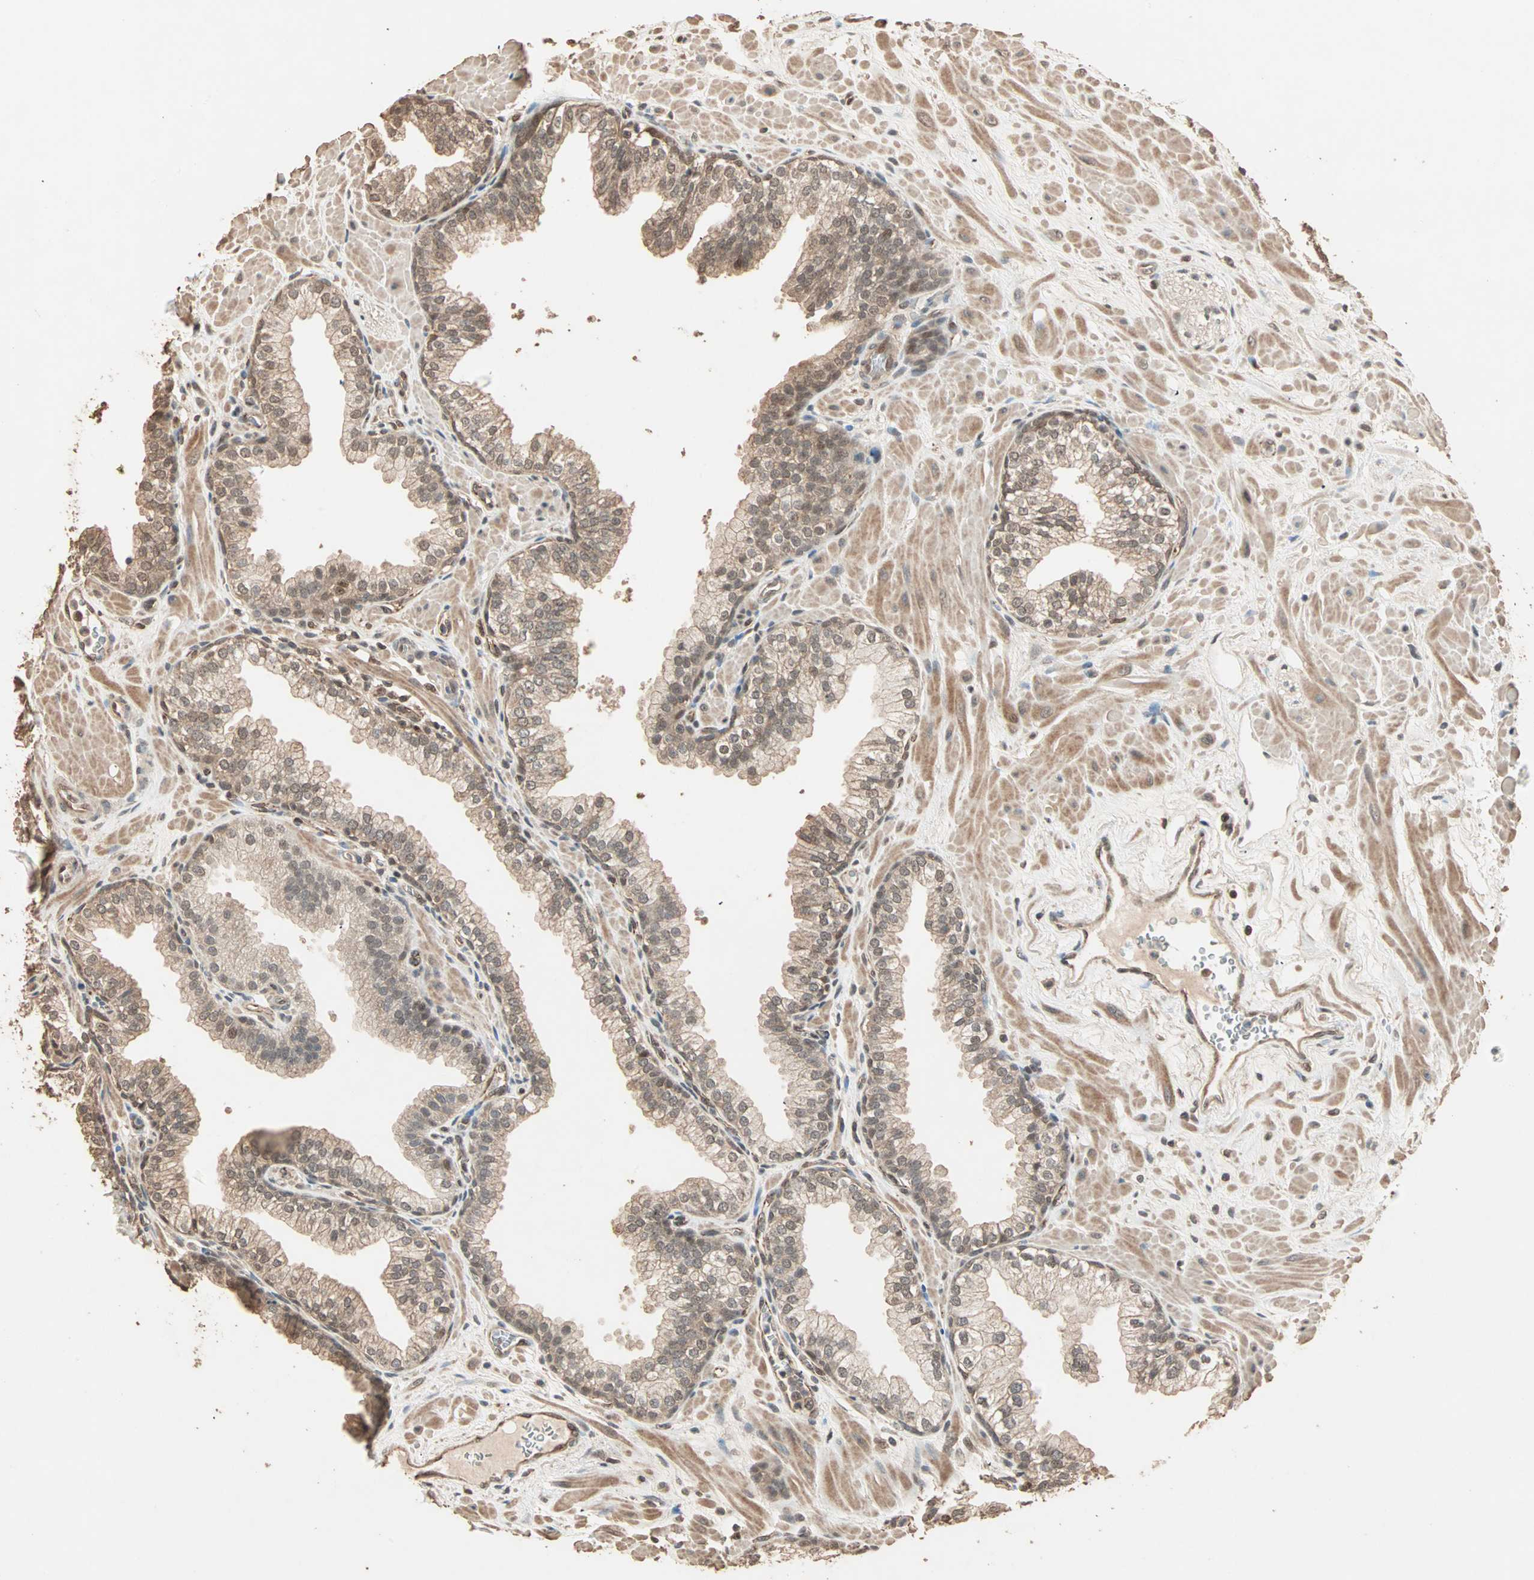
{"staining": {"intensity": "moderate", "quantity": "25%-75%", "location": "cytoplasmic/membranous,nuclear"}, "tissue": "prostate", "cell_type": "Glandular cells", "image_type": "normal", "snomed": [{"axis": "morphology", "description": "Normal tissue, NOS"}, {"axis": "topography", "description": "Prostate"}], "caption": "Human prostate stained with a brown dye reveals moderate cytoplasmic/membranous,nuclear positive positivity in approximately 25%-75% of glandular cells.", "gene": "ZBTB33", "patient": {"sex": "male", "age": 60}}